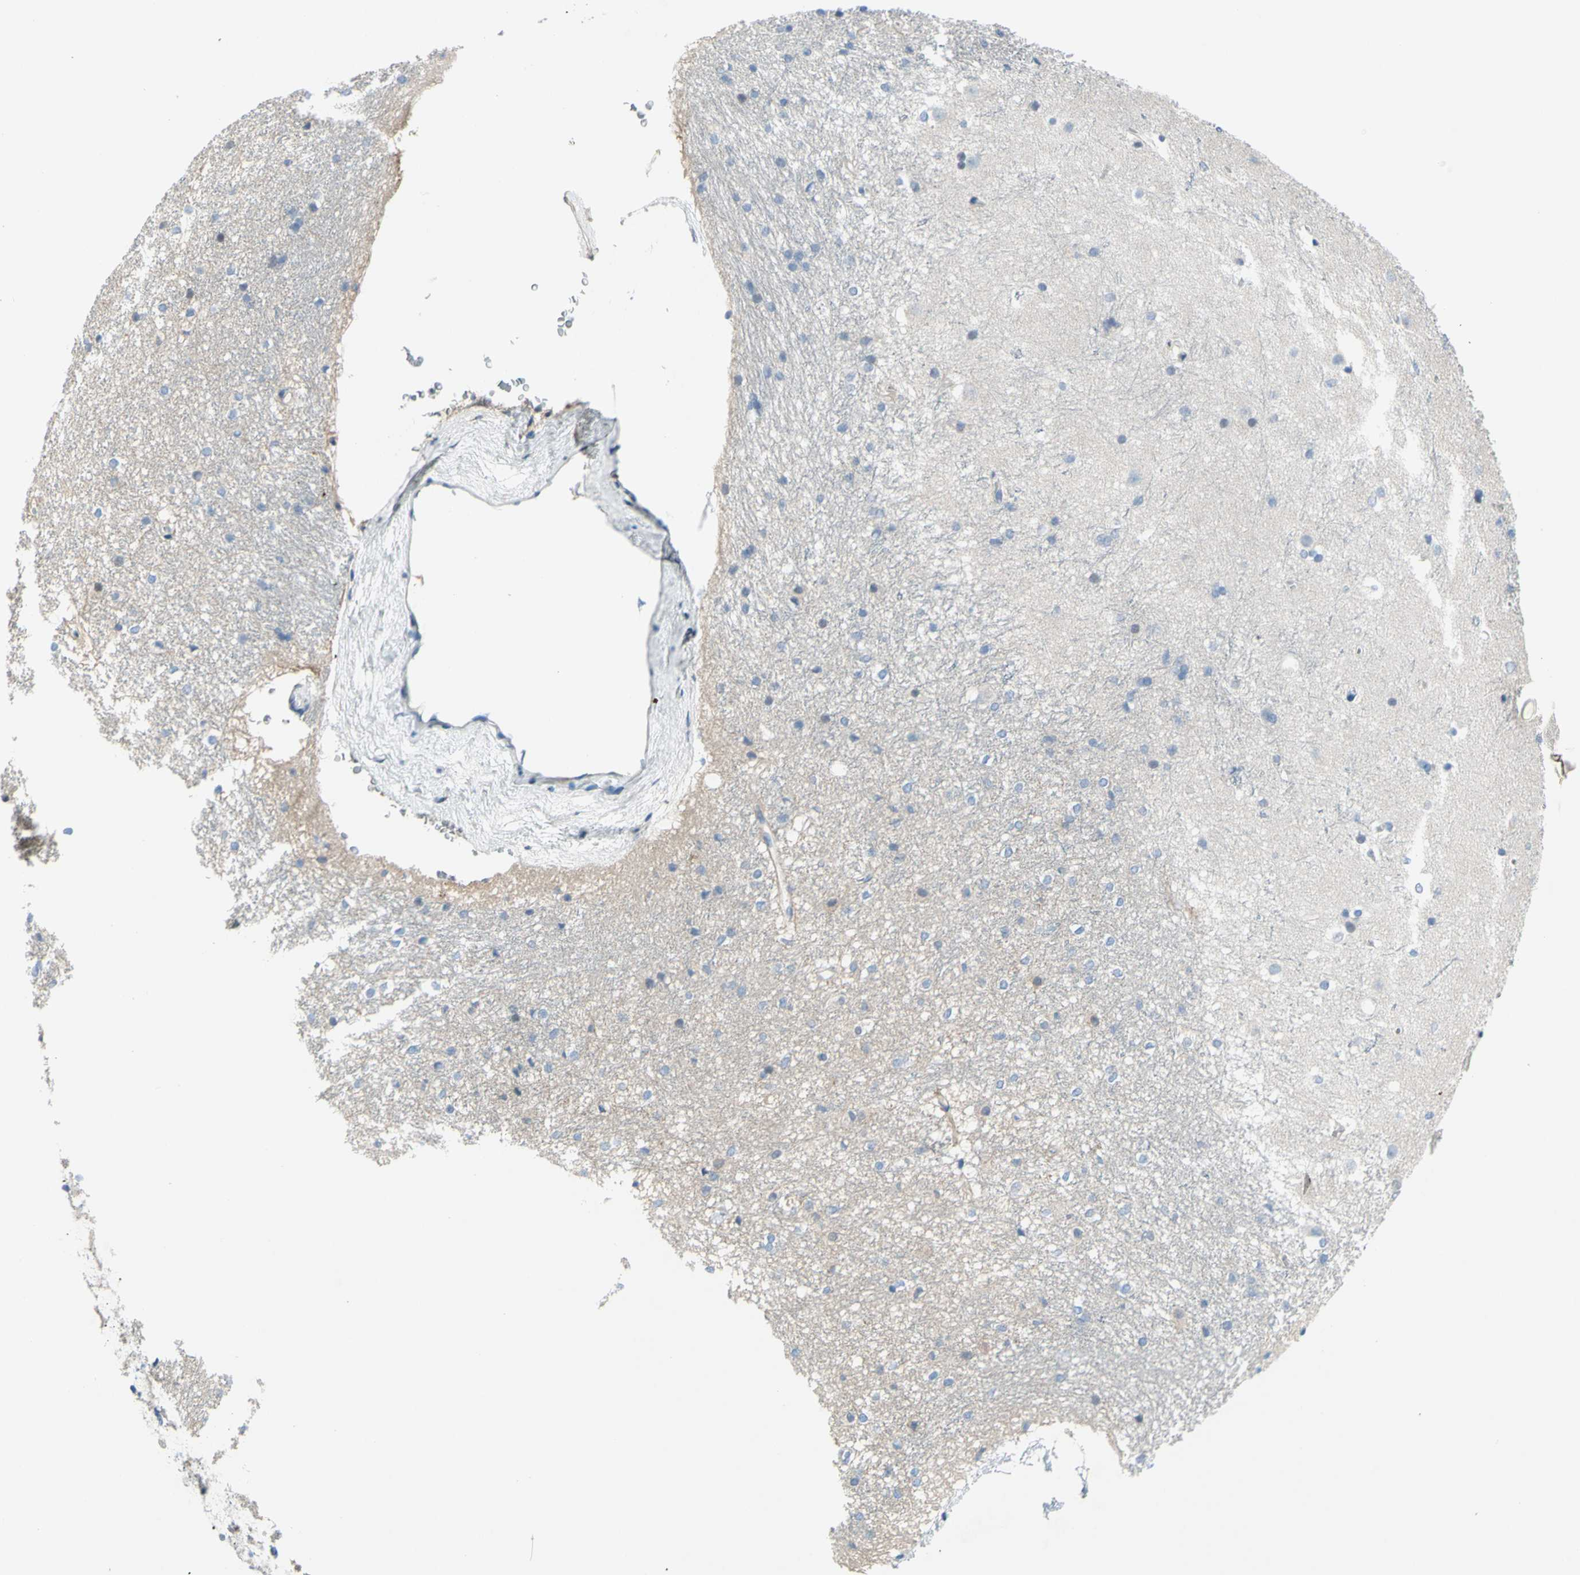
{"staining": {"intensity": "negative", "quantity": "none", "location": "none"}, "tissue": "caudate", "cell_type": "Glial cells", "image_type": "normal", "snomed": [{"axis": "morphology", "description": "Normal tissue, NOS"}, {"axis": "topography", "description": "Lateral ventricle wall"}], "caption": "The micrograph reveals no significant staining in glial cells of caudate.", "gene": "MUC1", "patient": {"sex": "female", "age": 19}}